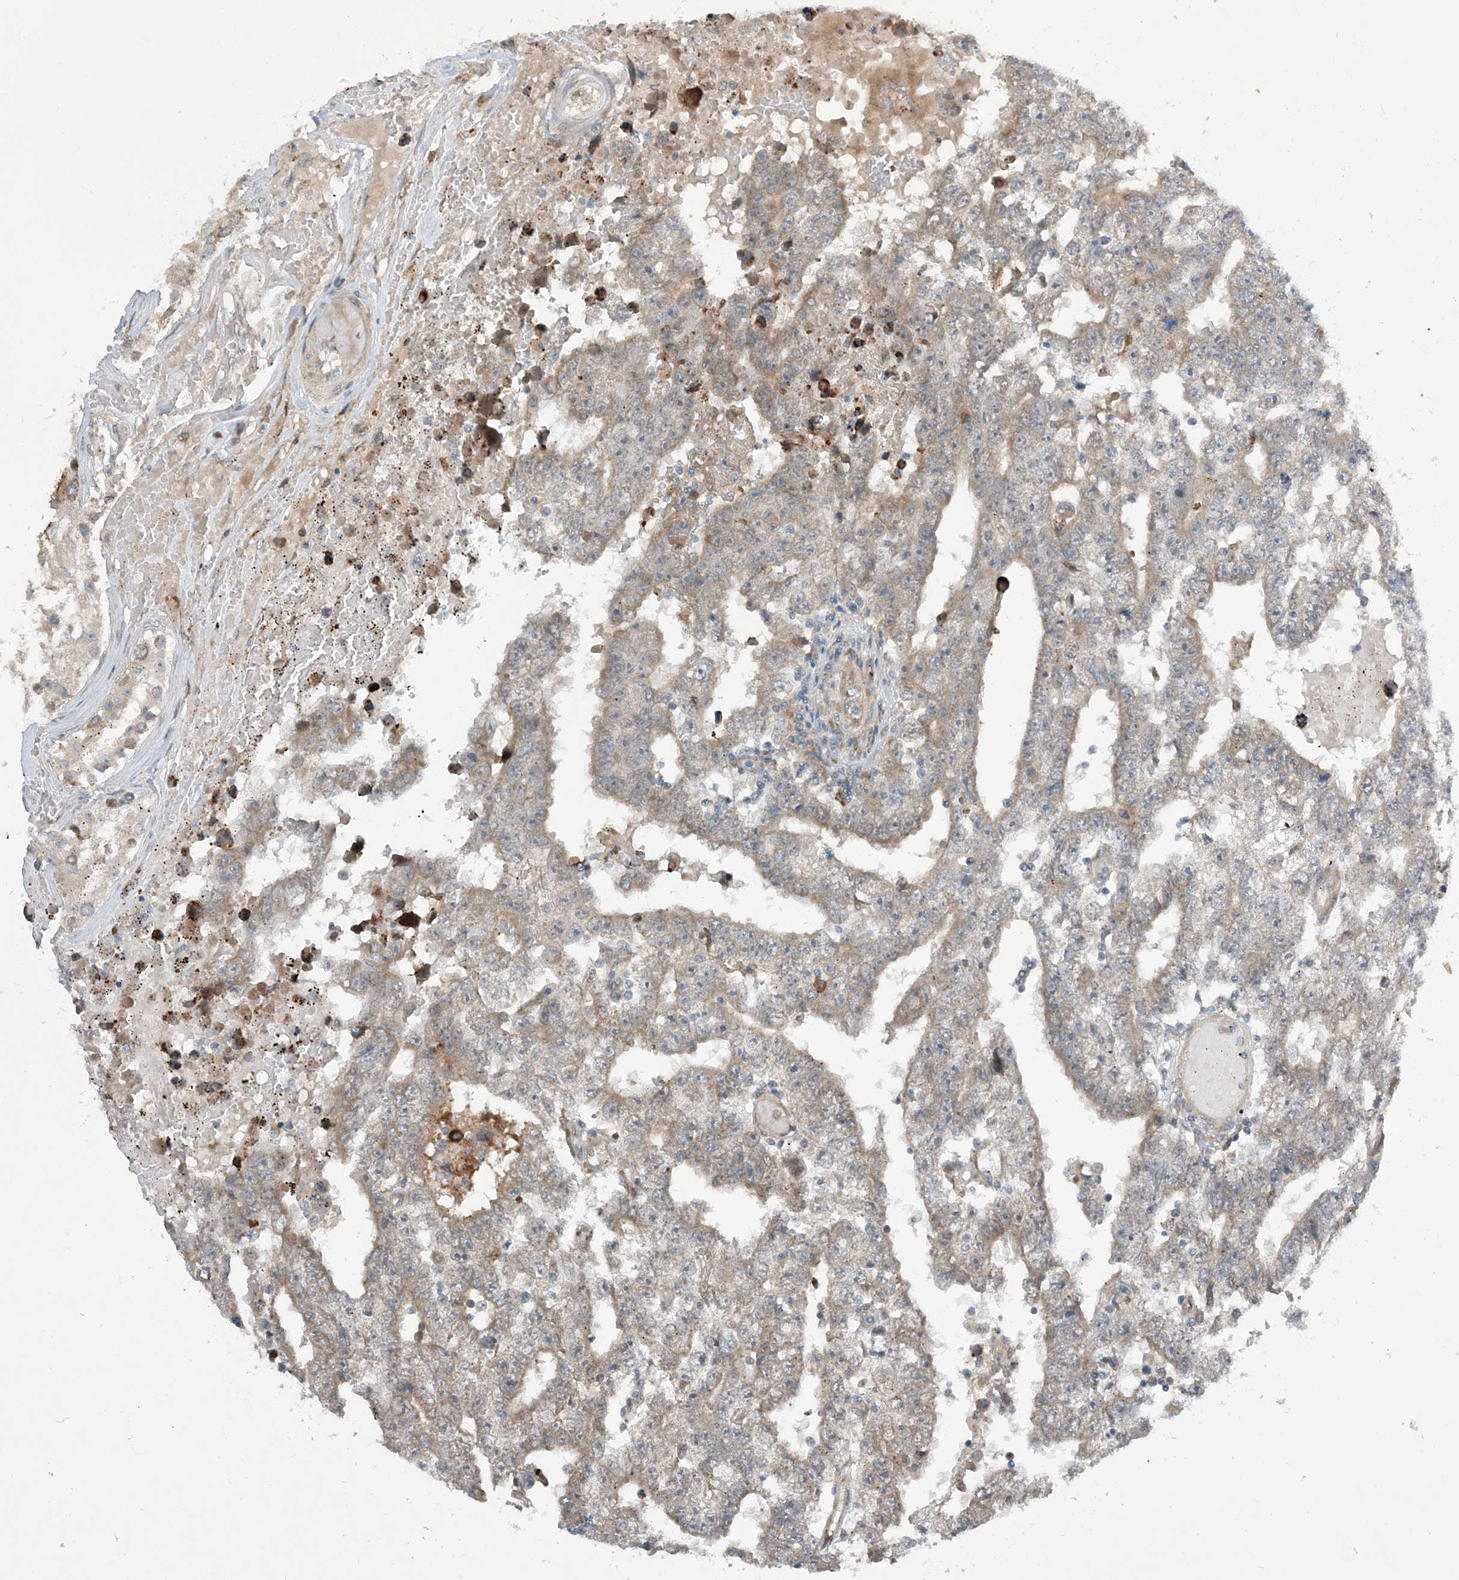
{"staining": {"intensity": "weak", "quantity": ">75%", "location": "cytoplasmic/membranous"}, "tissue": "testis cancer", "cell_type": "Tumor cells", "image_type": "cancer", "snomed": [{"axis": "morphology", "description": "Carcinoma, Embryonal, NOS"}, {"axis": "topography", "description": "Testis"}], "caption": "Testis cancer stained with a protein marker reveals weak staining in tumor cells.", "gene": "PHOSPHO2", "patient": {"sex": "male", "age": 25}}